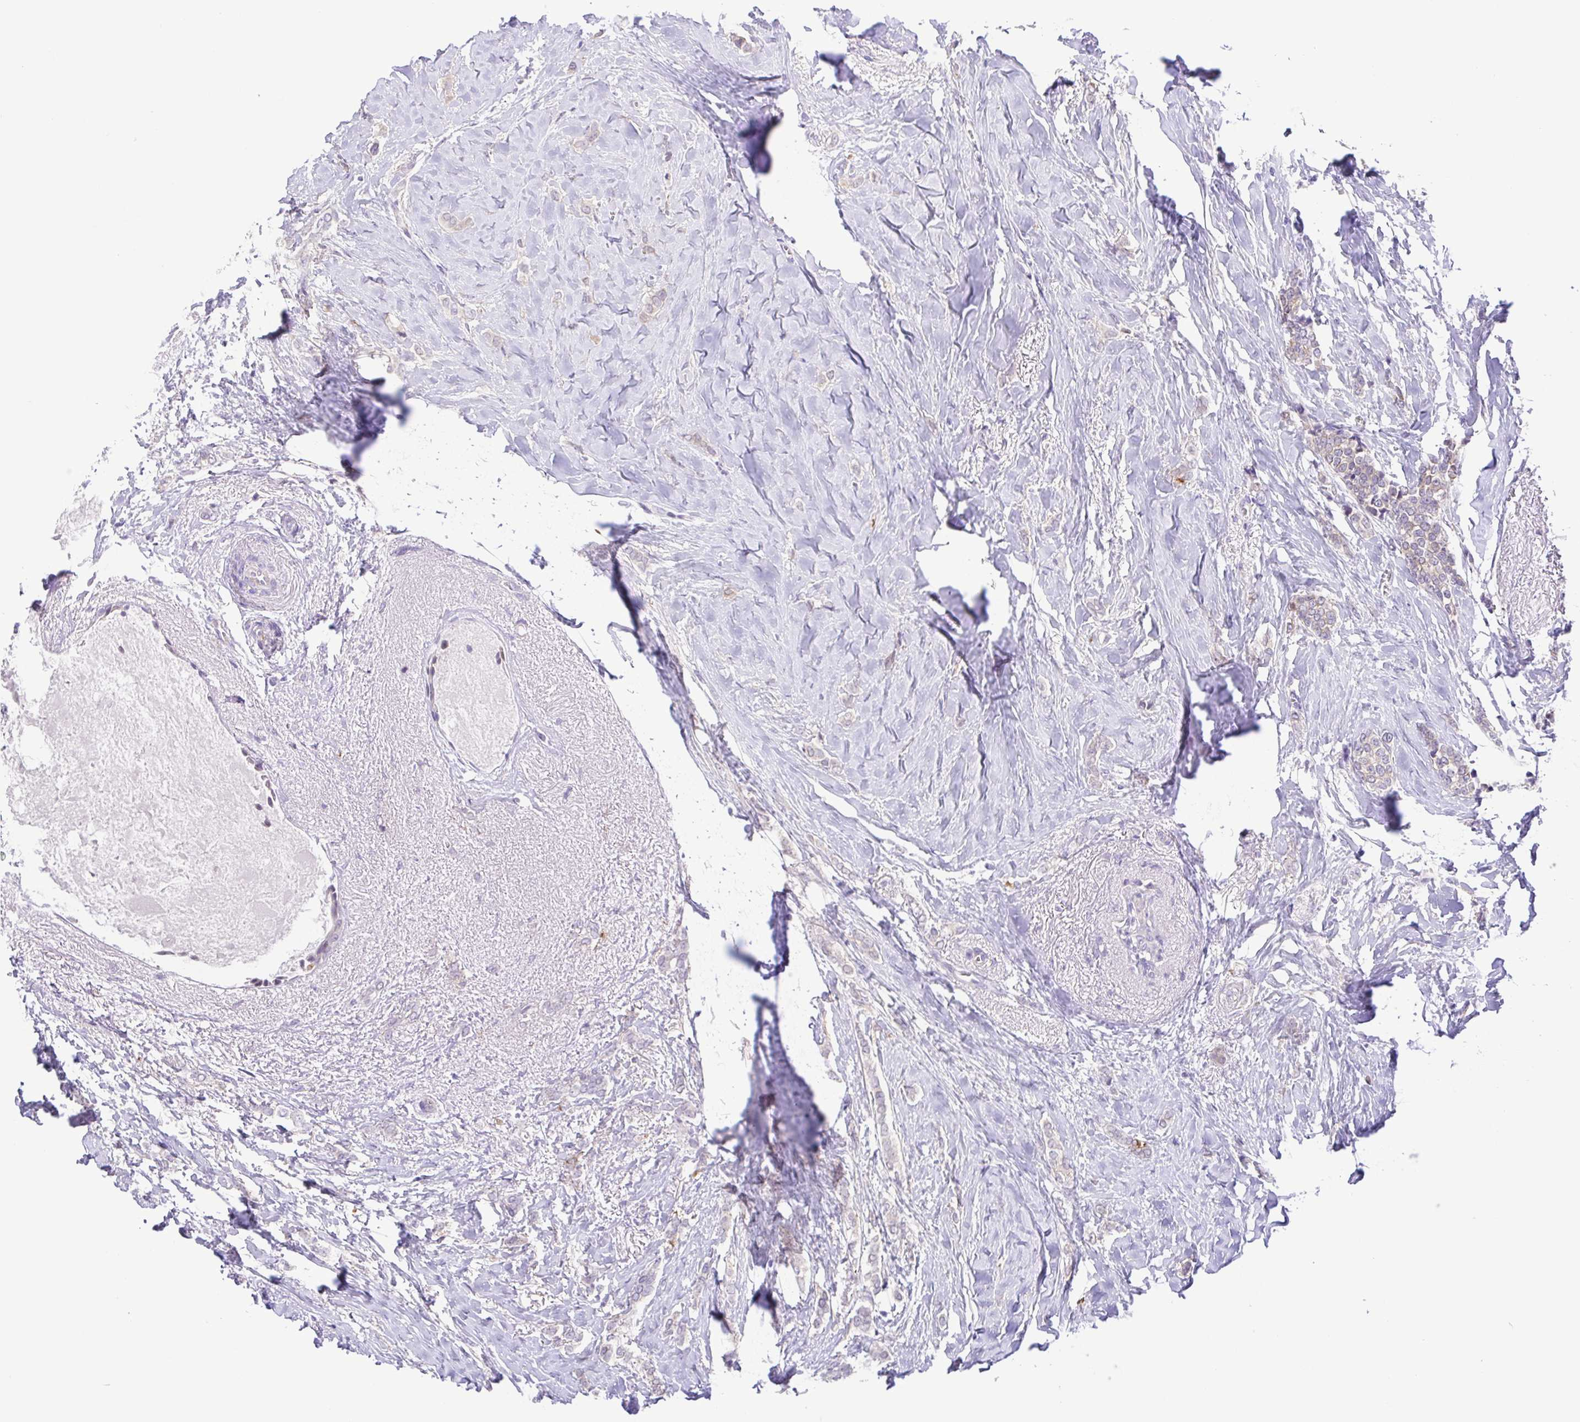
{"staining": {"intensity": "negative", "quantity": "none", "location": "none"}, "tissue": "breast cancer", "cell_type": "Tumor cells", "image_type": "cancer", "snomed": [{"axis": "morphology", "description": "Normal tissue, NOS"}, {"axis": "morphology", "description": "Duct carcinoma"}, {"axis": "topography", "description": "Breast"}], "caption": "Breast cancer stained for a protein using immunohistochemistry (IHC) demonstrates no positivity tumor cells.", "gene": "DCLK2", "patient": {"sex": "female", "age": 77}}